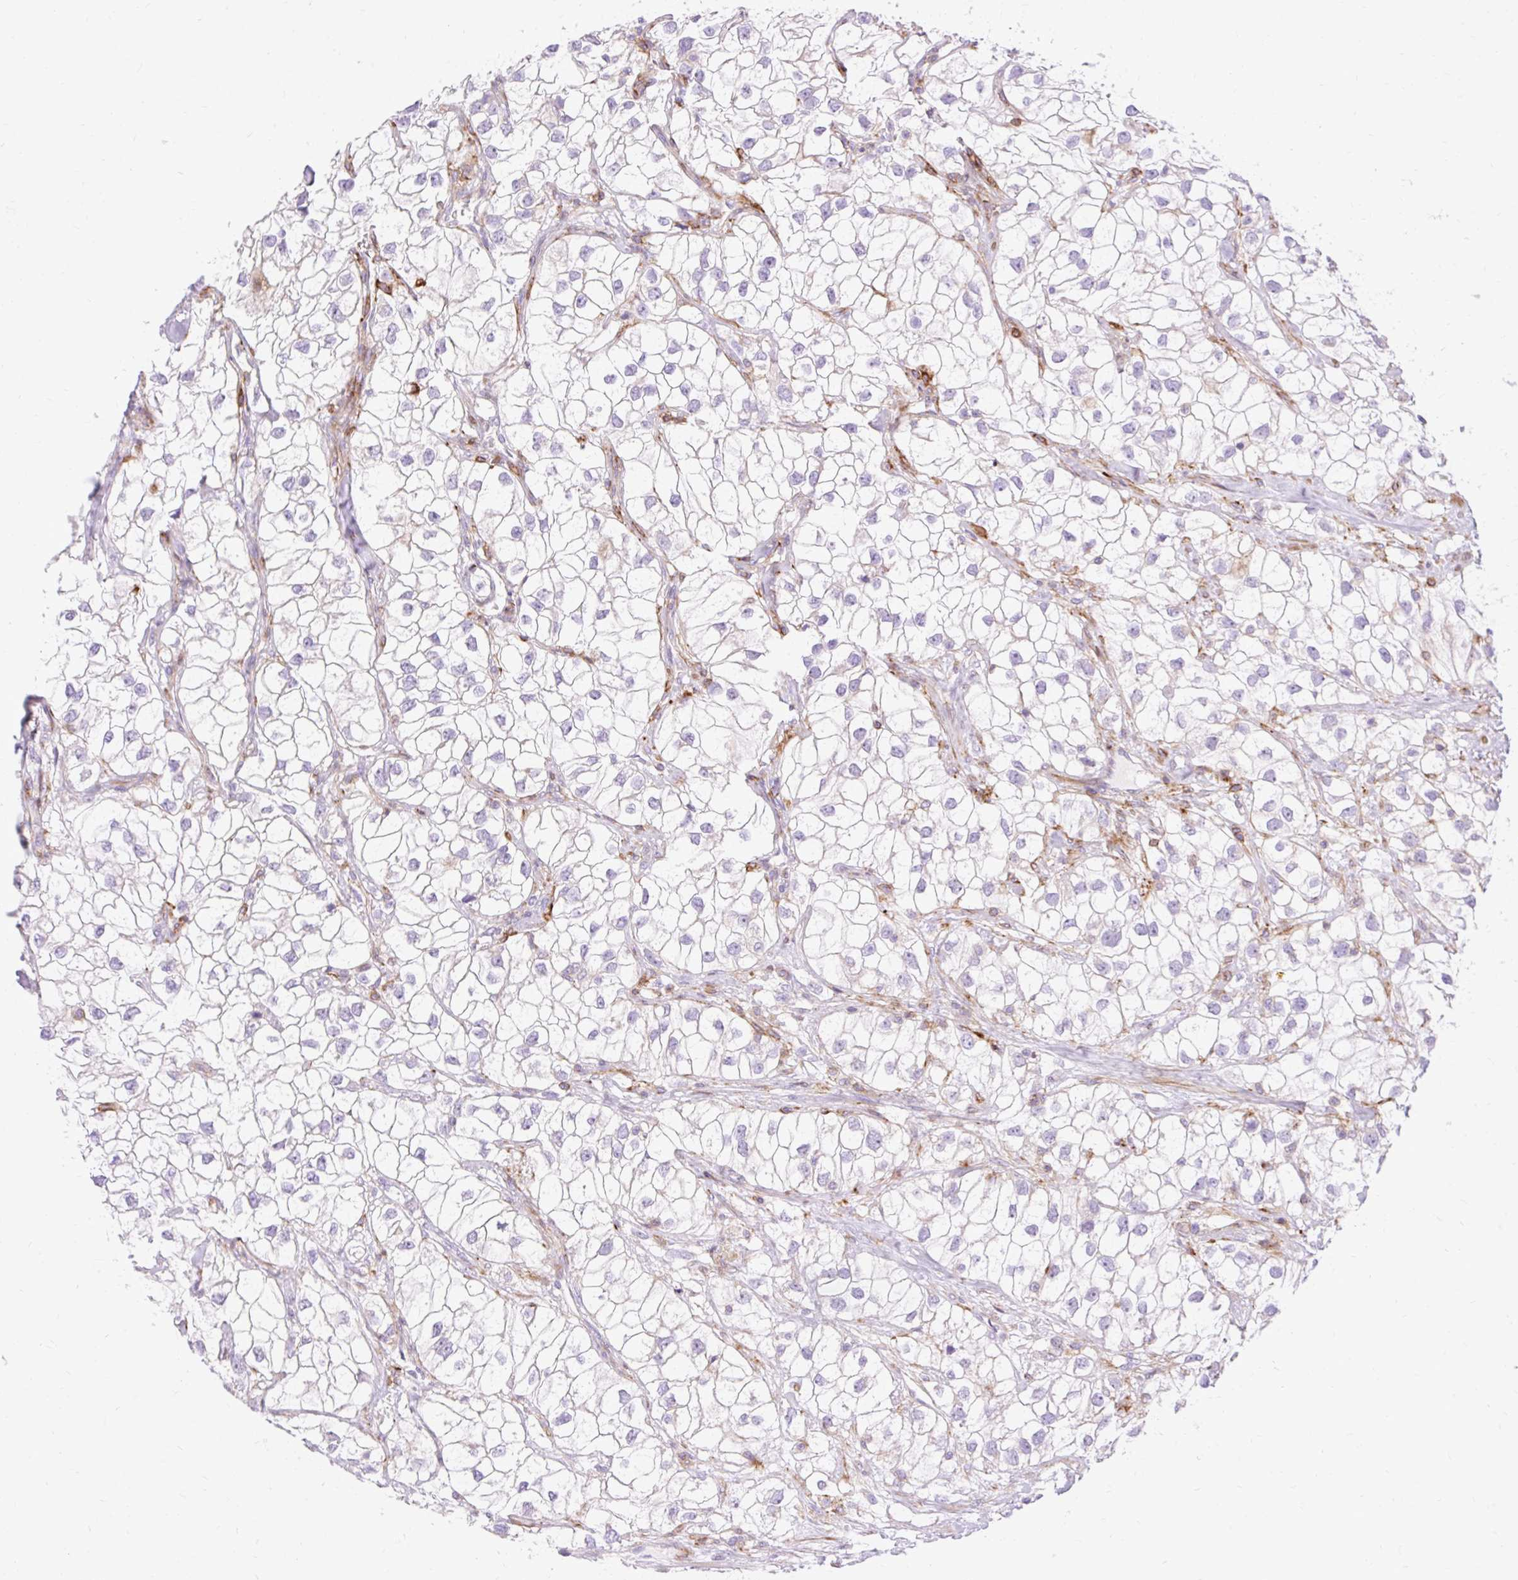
{"staining": {"intensity": "negative", "quantity": "none", "location": "none"}, "tissue": "renal cancer", "cell_type": "Tumor cells", "image_type": "cancer", "snomed": [{"axis": "morphology", "description": "Adenocarcinoma, NOS"}, {"axis": "topography", "description": "Kidney"}], "caption": "Tumor cells show no significant protein staining in renal cancer.", "gene": "CORO7-PAM16", "patient": {"sex": "male", "age": 59}}